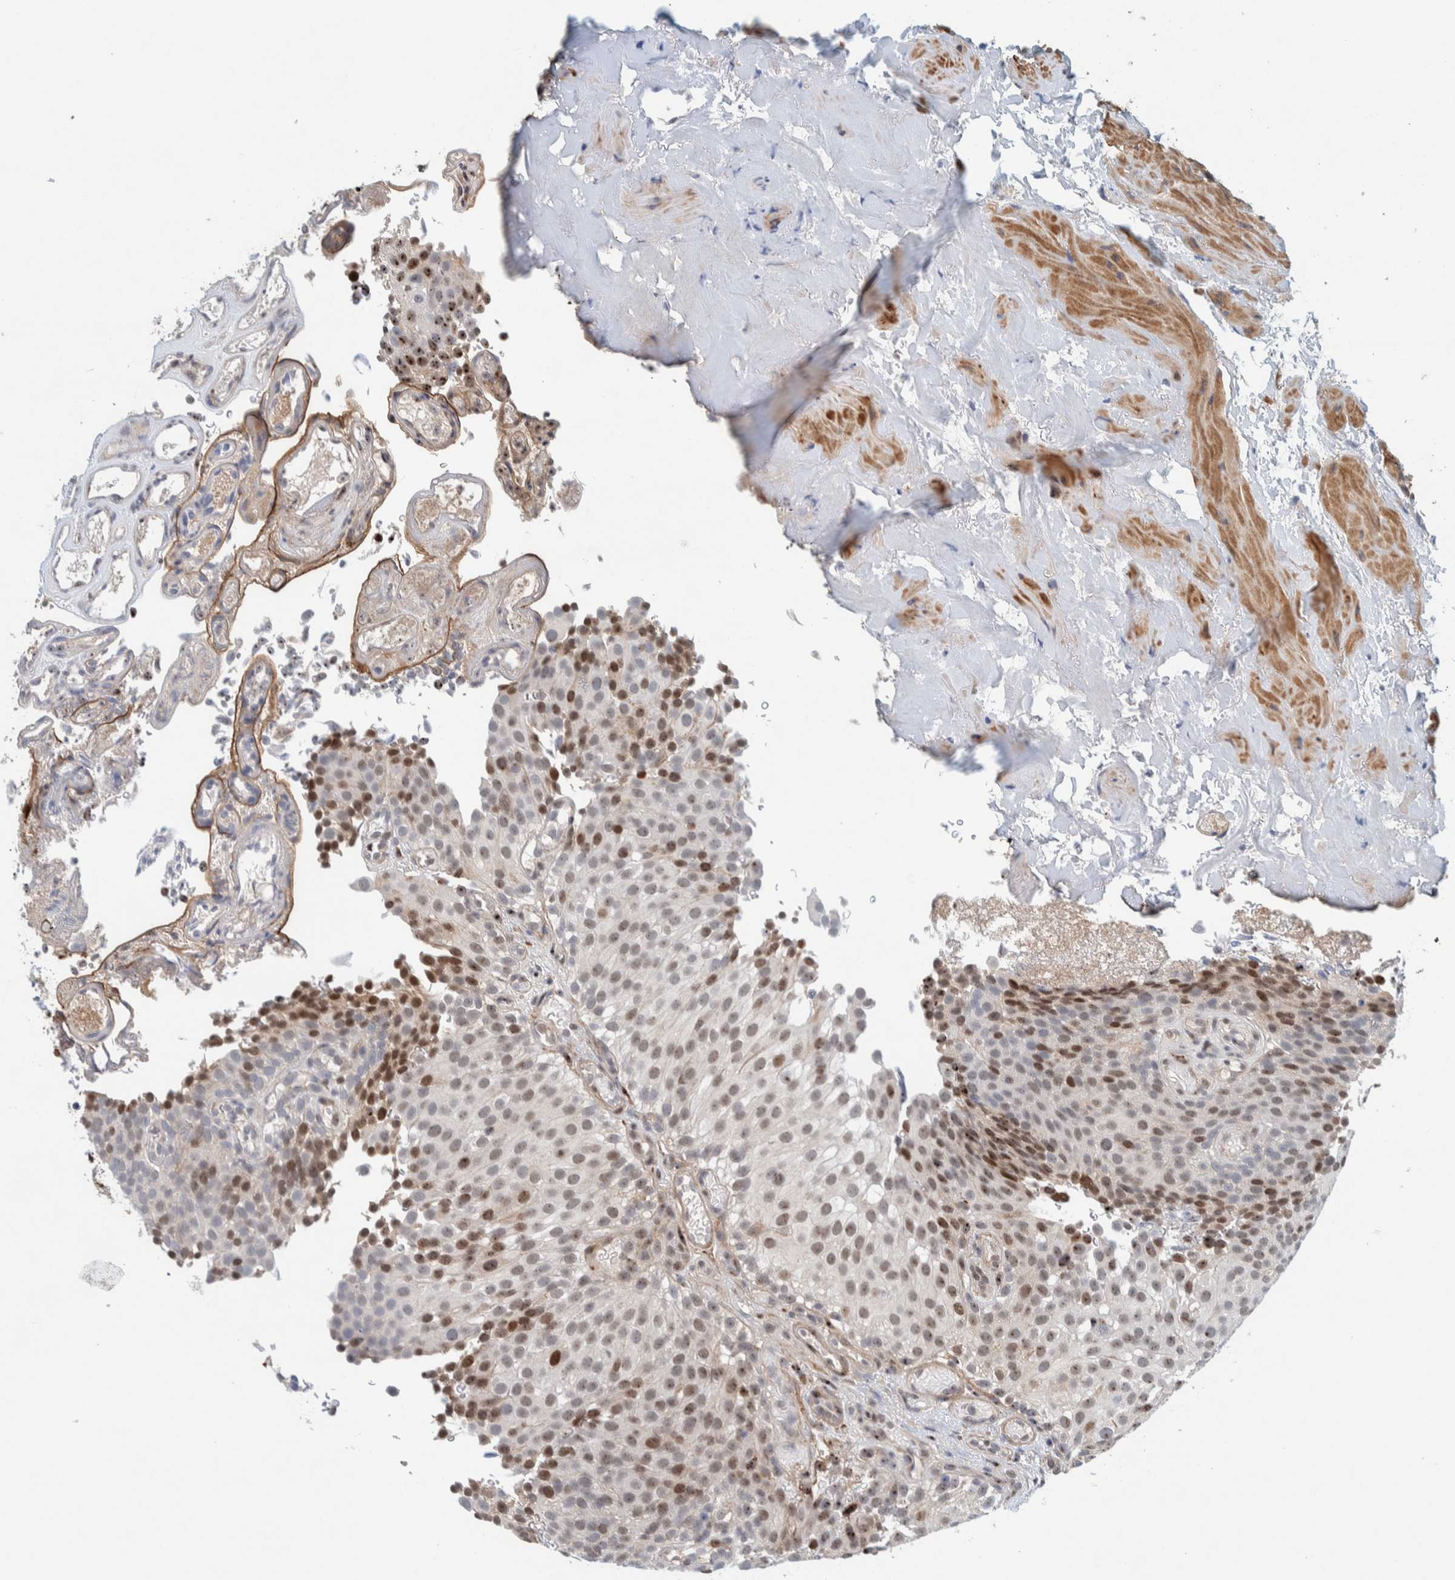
{"staining": {"intensity": "strong", "quantity": "25%-75%", "location": "nuclear"}, "tissue": "urothelial cancer", "cell_type": "Tumor cells", "image_type": "cancer", "snomed": [{"axis": "morphology", "description": "Urothelial carcinoma, Low grade"}, {"axis": "topography", "description": "Urinary bladder"}], "caption": "DAB immunohistochemical staining of urothelial cancer reveals strong nuclear protein expression in approximately 25%-75% of tumor cells.", "gene": "NOL11", "patient": {"sex": "male", "age": 78}}